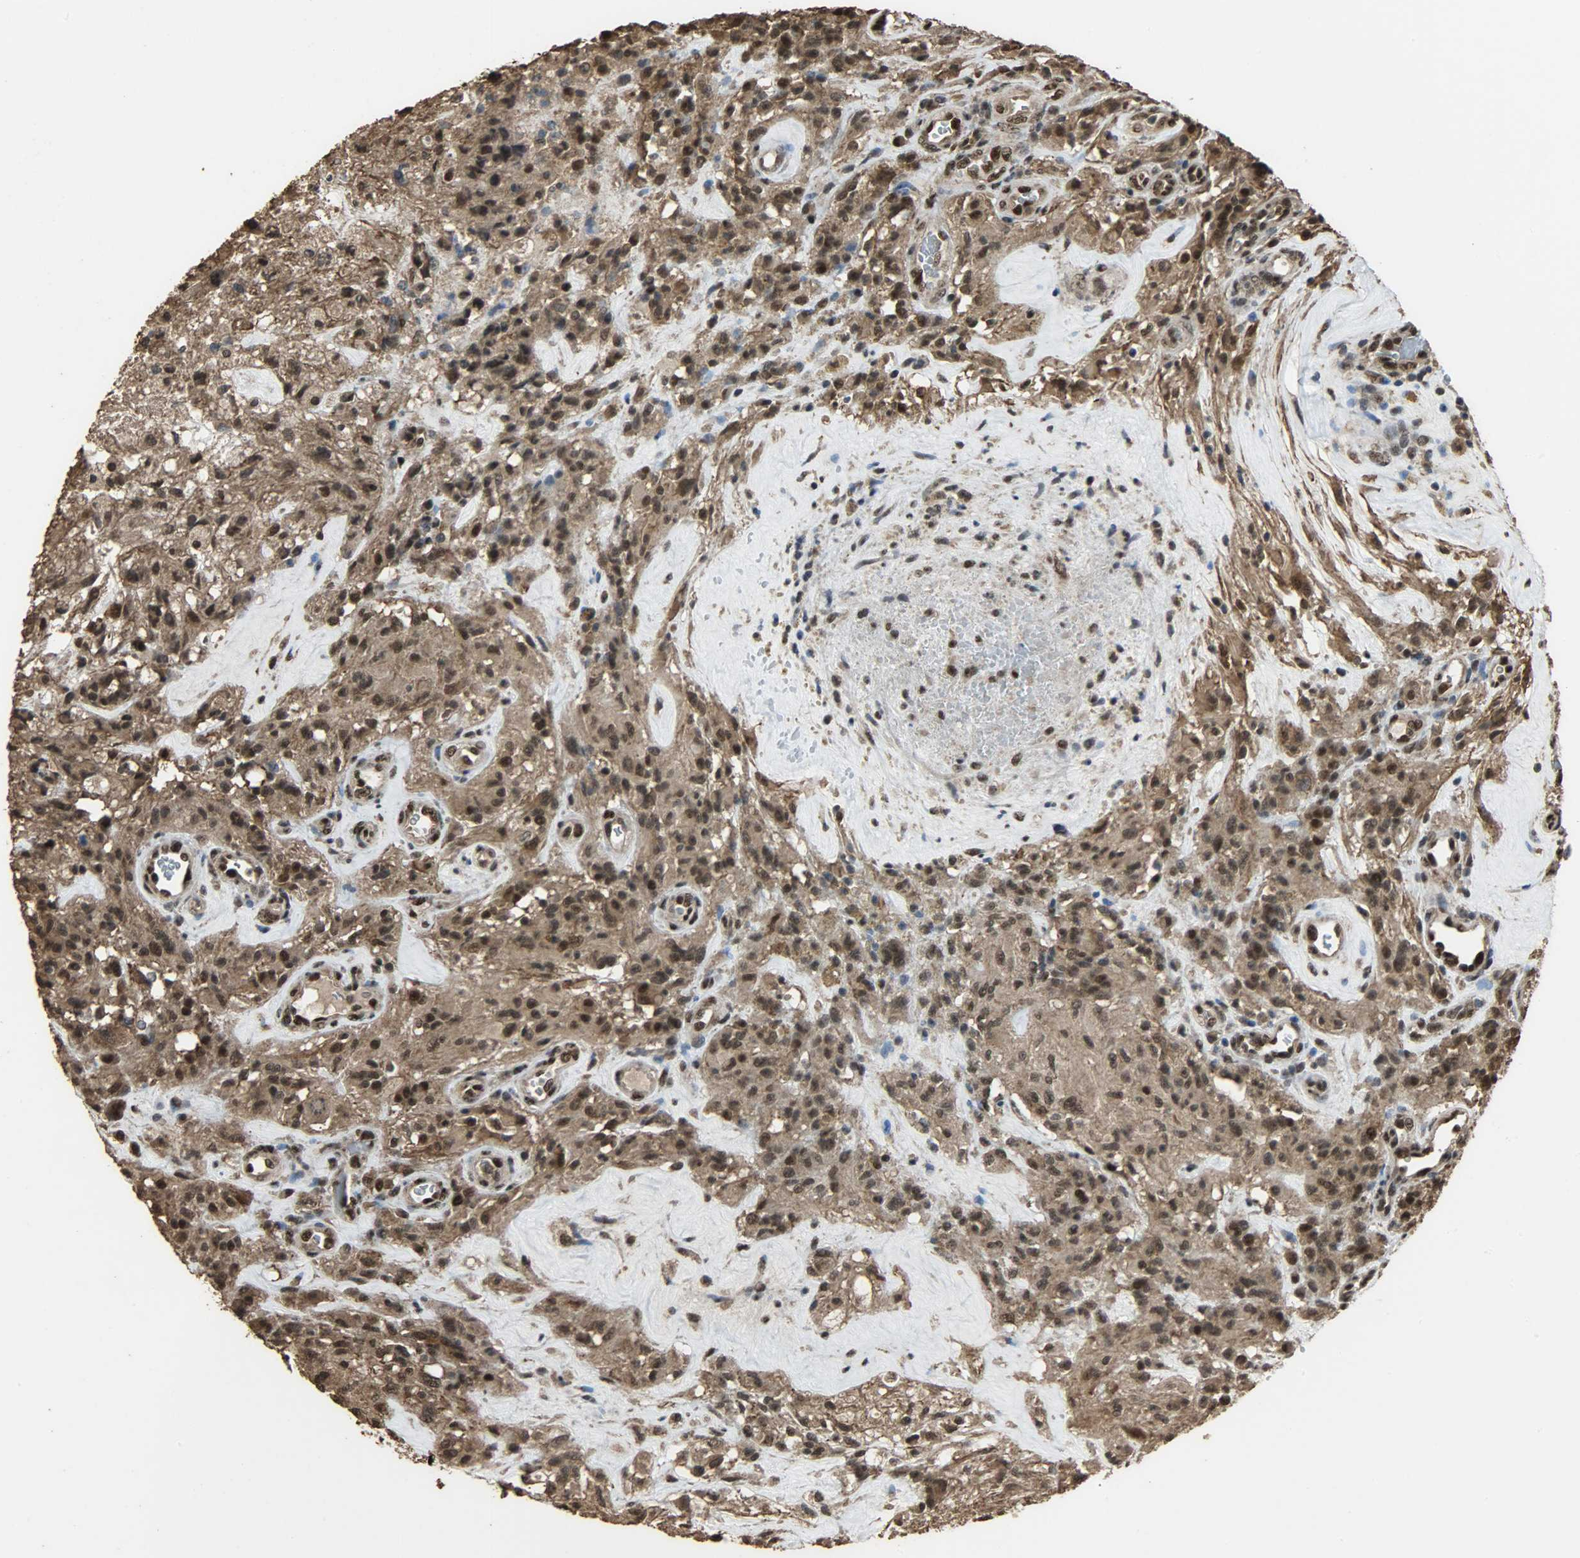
{"staining": {"intensity": "strong", "quantity": ">75%", "location": "cytoplasmic/membranous,nuclear"}, "tissue": "glioma", "cell_type": "Tumor cells", "image_type": "cancer", "snomed": [{"axis": "morphology", "description": "Normal tissue, NOS"}, {"axis": "morphology", "description": "Glioma, malignant, High grade"}, {"axis": "topography", "description": "Cerebral cortex"}], "caption": "A high amount of strong cytoplasmic/membranous and nuclear expression is appreciated in about >75% of tumor cells in glioma tissue.", "gene": "CCNT2", "patient": {"sex": "male", "age": 56}}